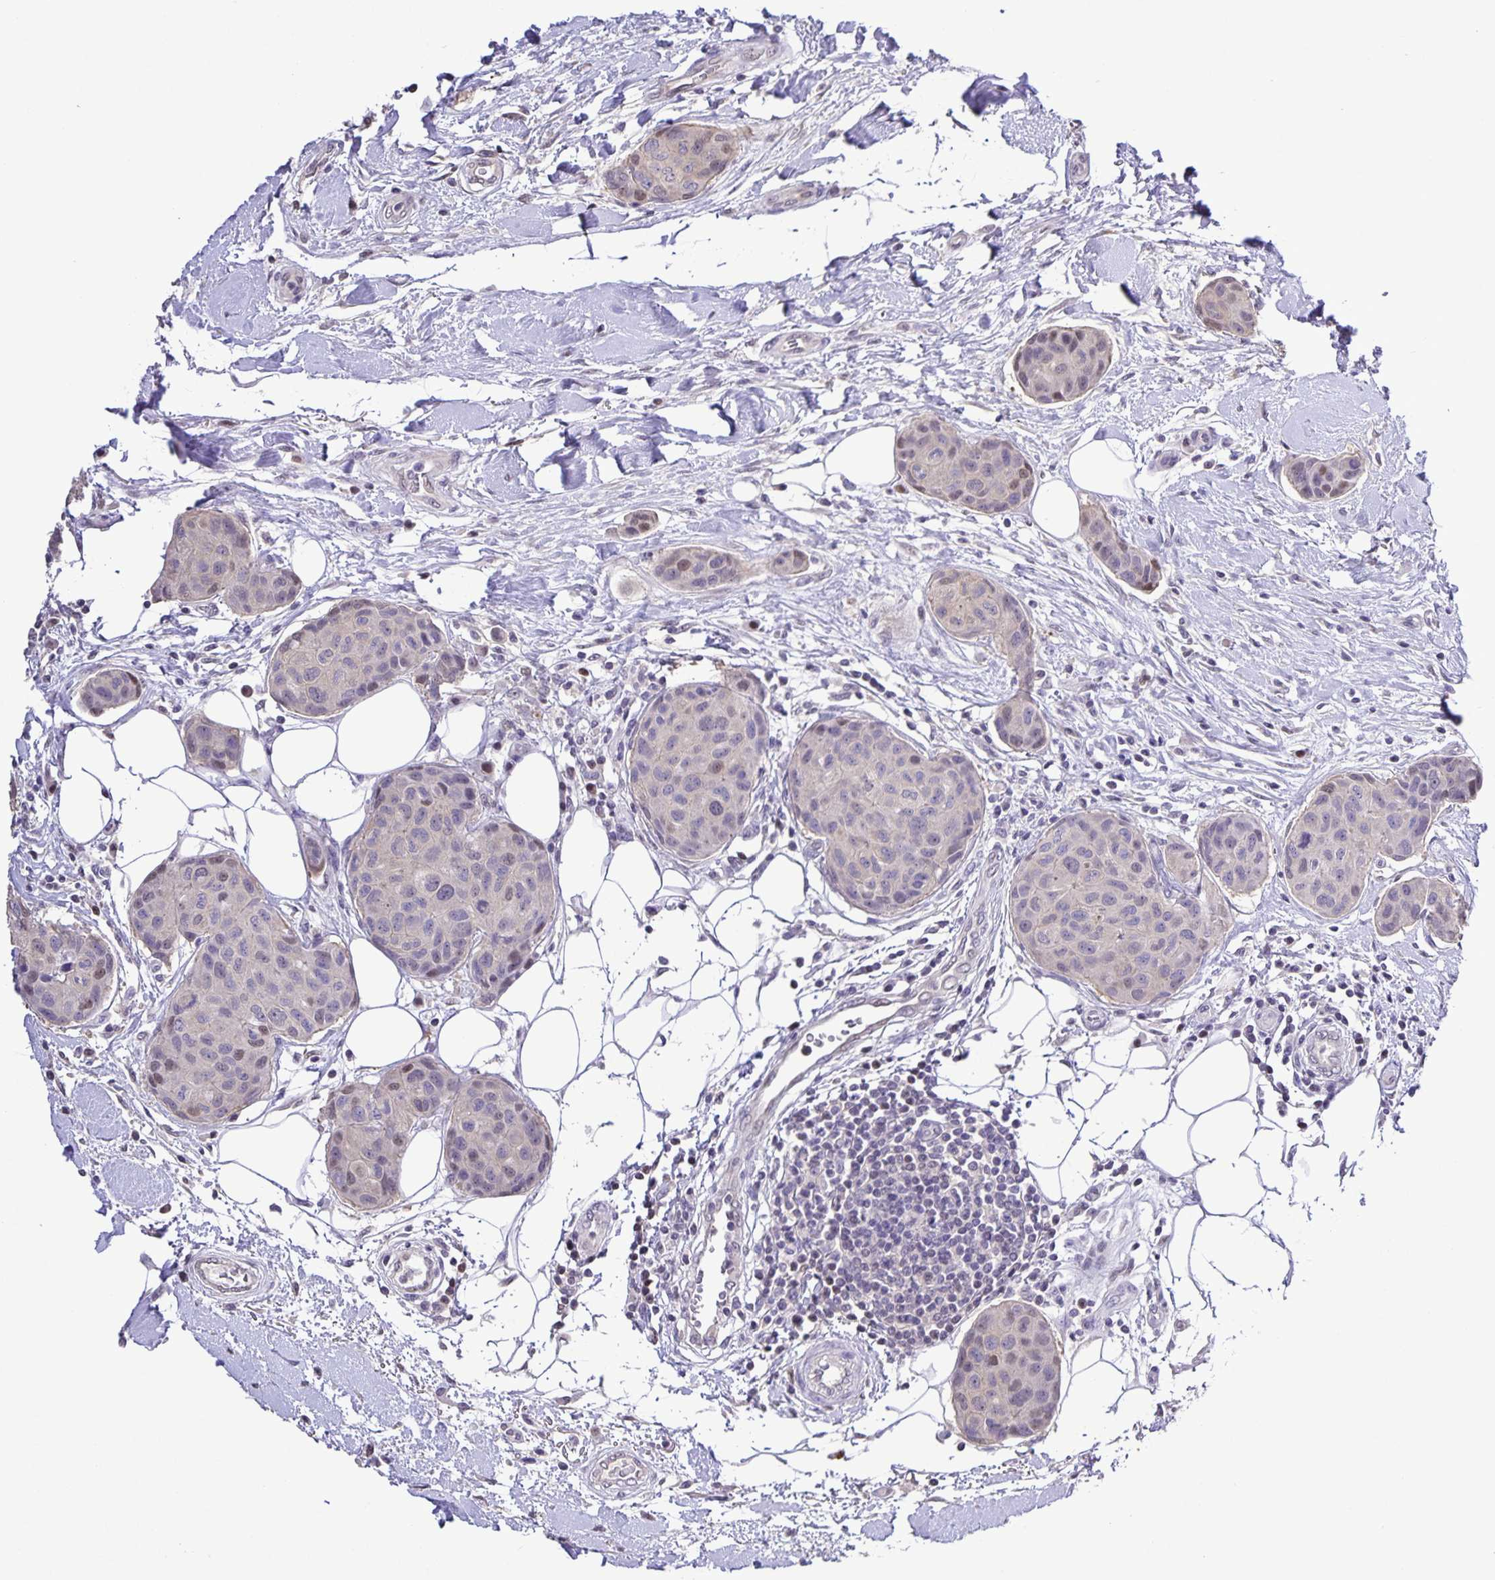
{"staining": {"intensity": "weak", "quantity": "<25%", "location": "nuclear"}, "tissue": "breast cancer", "cell_type": "Tumor cells", "image_type": "cancer", "snomed": [{"axis": "morphology", "description": "Duct carcinoma"}, {"axis": "topography", "description": "Breast"}, {"axis": "topography", "description": "Lymph node"}], "caption": "This is an immunohistochemistry micrograph of human infiltrating ductal carcinoma (breast). There is no staining in tumor cells.", "gene": "ONECUT2", "patient": {"sex": "female", "age": 80}}